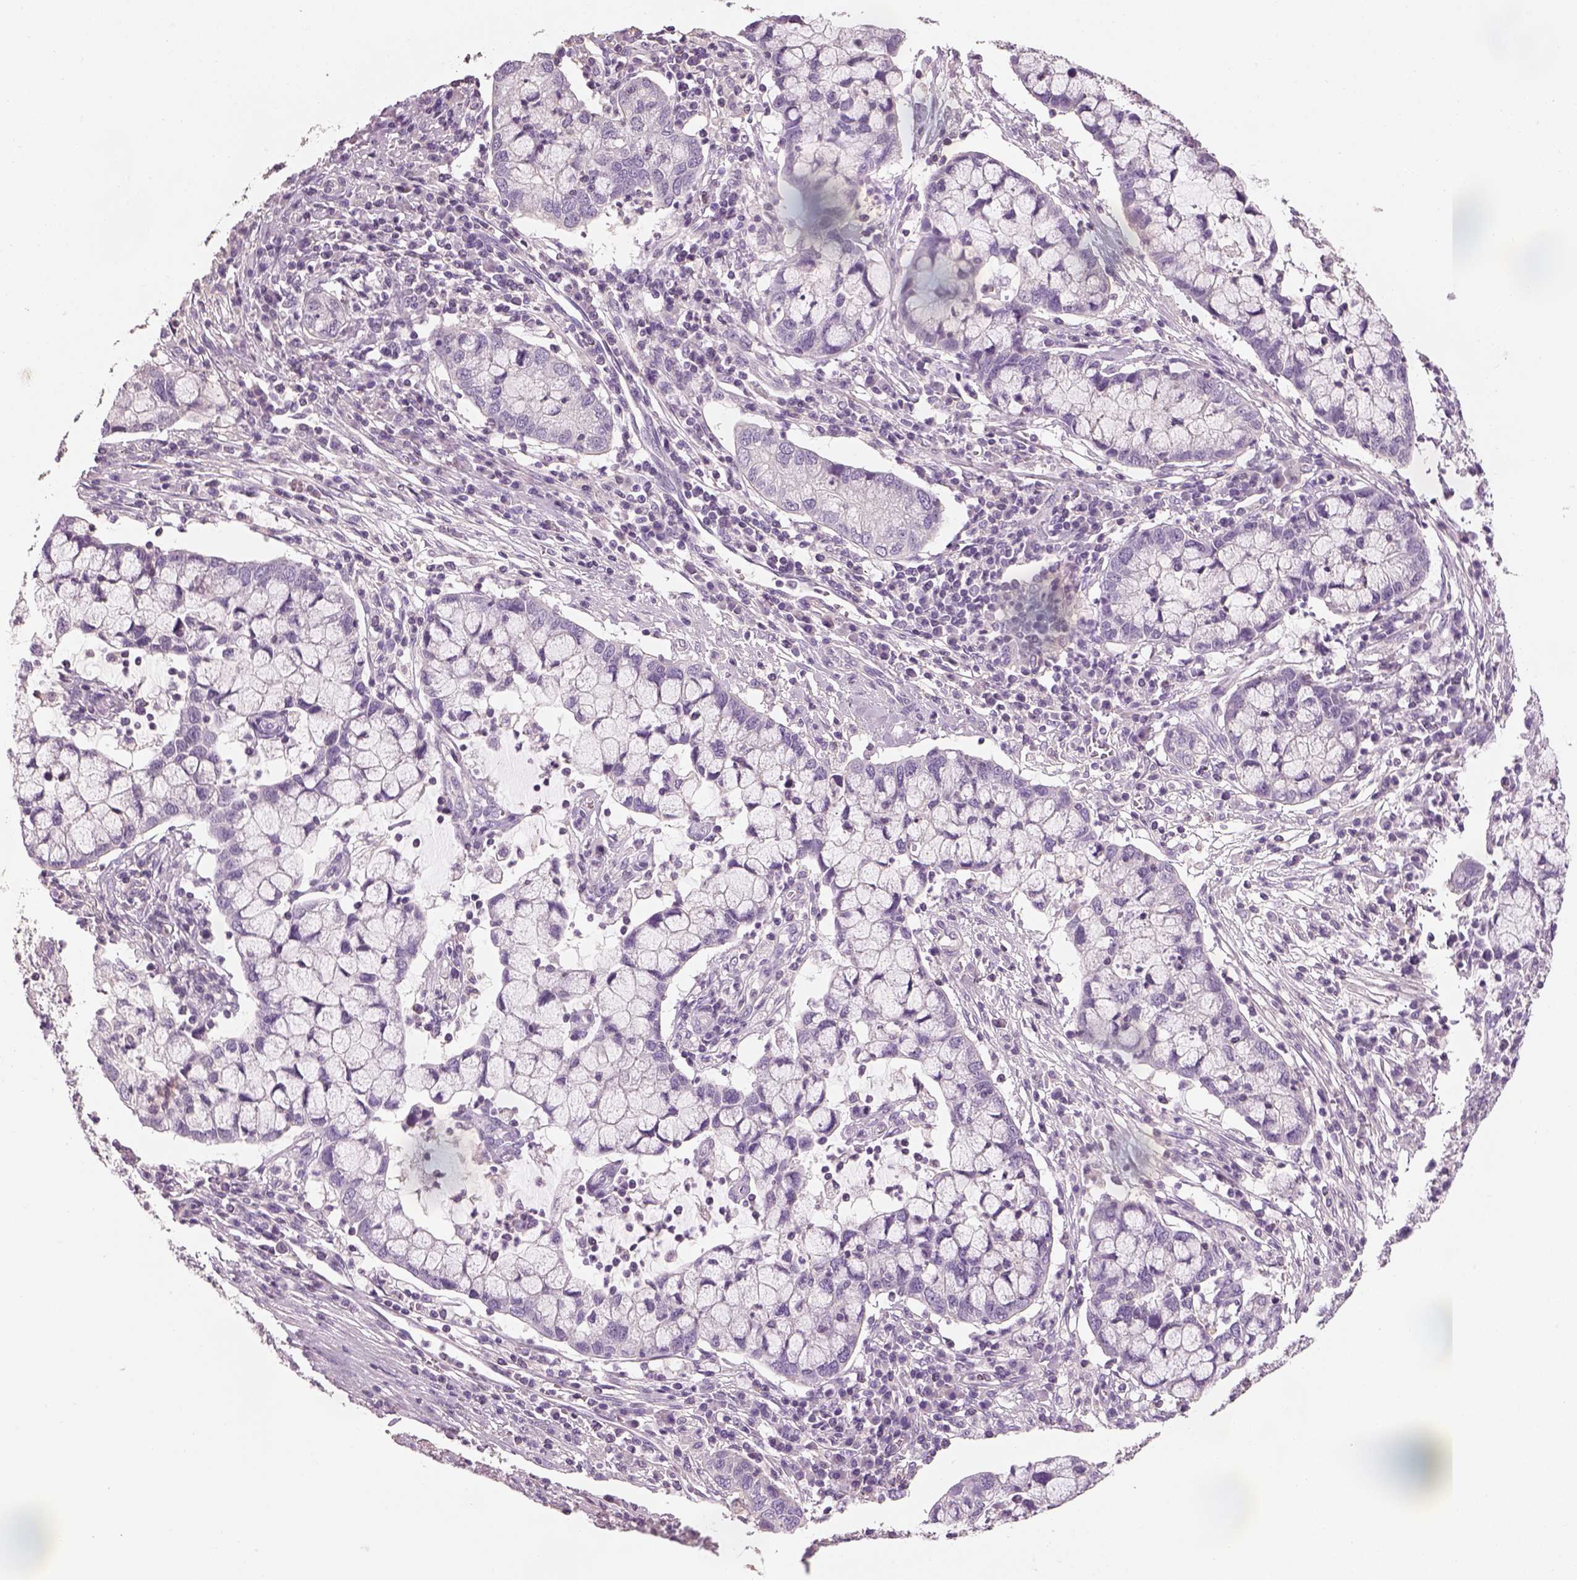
{"staining": {"intensity": "negative", "quantity": "none", "location": "none"}, "tissue": "cervical cancer", "cell_type": "Tumor cells", "image_type": "cancer", "snomed": [{"axis": "morphology", "description": "Adenocarcinoma, NOS"}, {"axis": "topography", "description": "Cervix"}], "caption": "A photomicrograph of cervical adenocarcinoma stained for a protein reveals no brown staining in tumor cells.", "gene": "OTUD6A", "patient": {"sex": "female", "age": 40}}